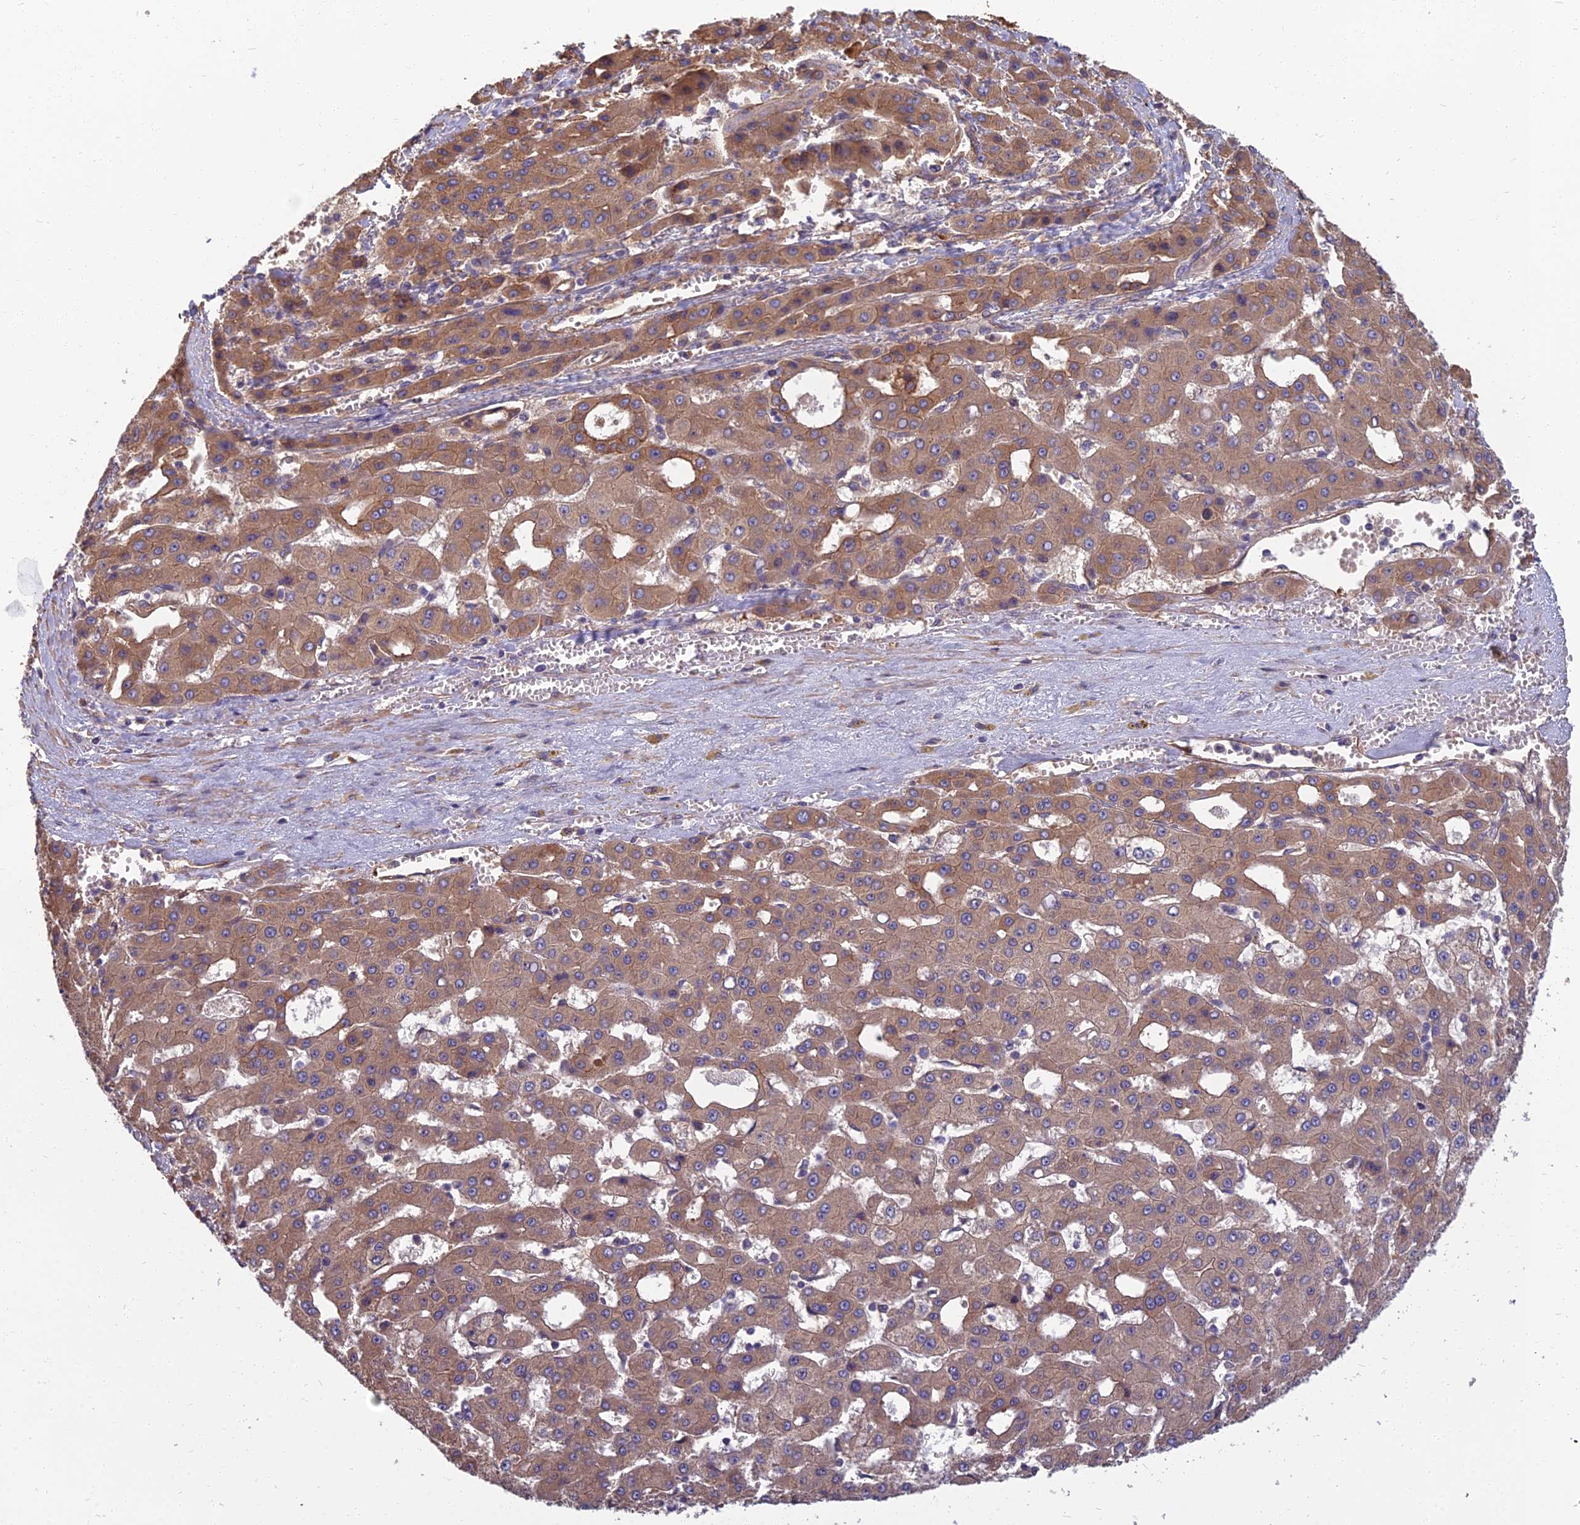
{"staining": {"intensity": "moderate", "quantity": ">75%", "location": "cytoplasmic/membranous"}, "tissue": "liver cancer", "cell_type": "Tumor cells", "image_type": "cancer", "snomed": [{"axis": "morphology", "description": "Carcinoma, Hepatocellular, NOS"}, {"axis": "topography", "description": "Liver"}], "caption": "This is a photomicrograph of immunohistochemistry (IHC) staining of hepatocellular carcinoma (liver), which shows moderate staining in the cytoplasmic/membranous of tumor cells.", "gene": "WDR24", "patient": {"sex": "male", "age": 47}}